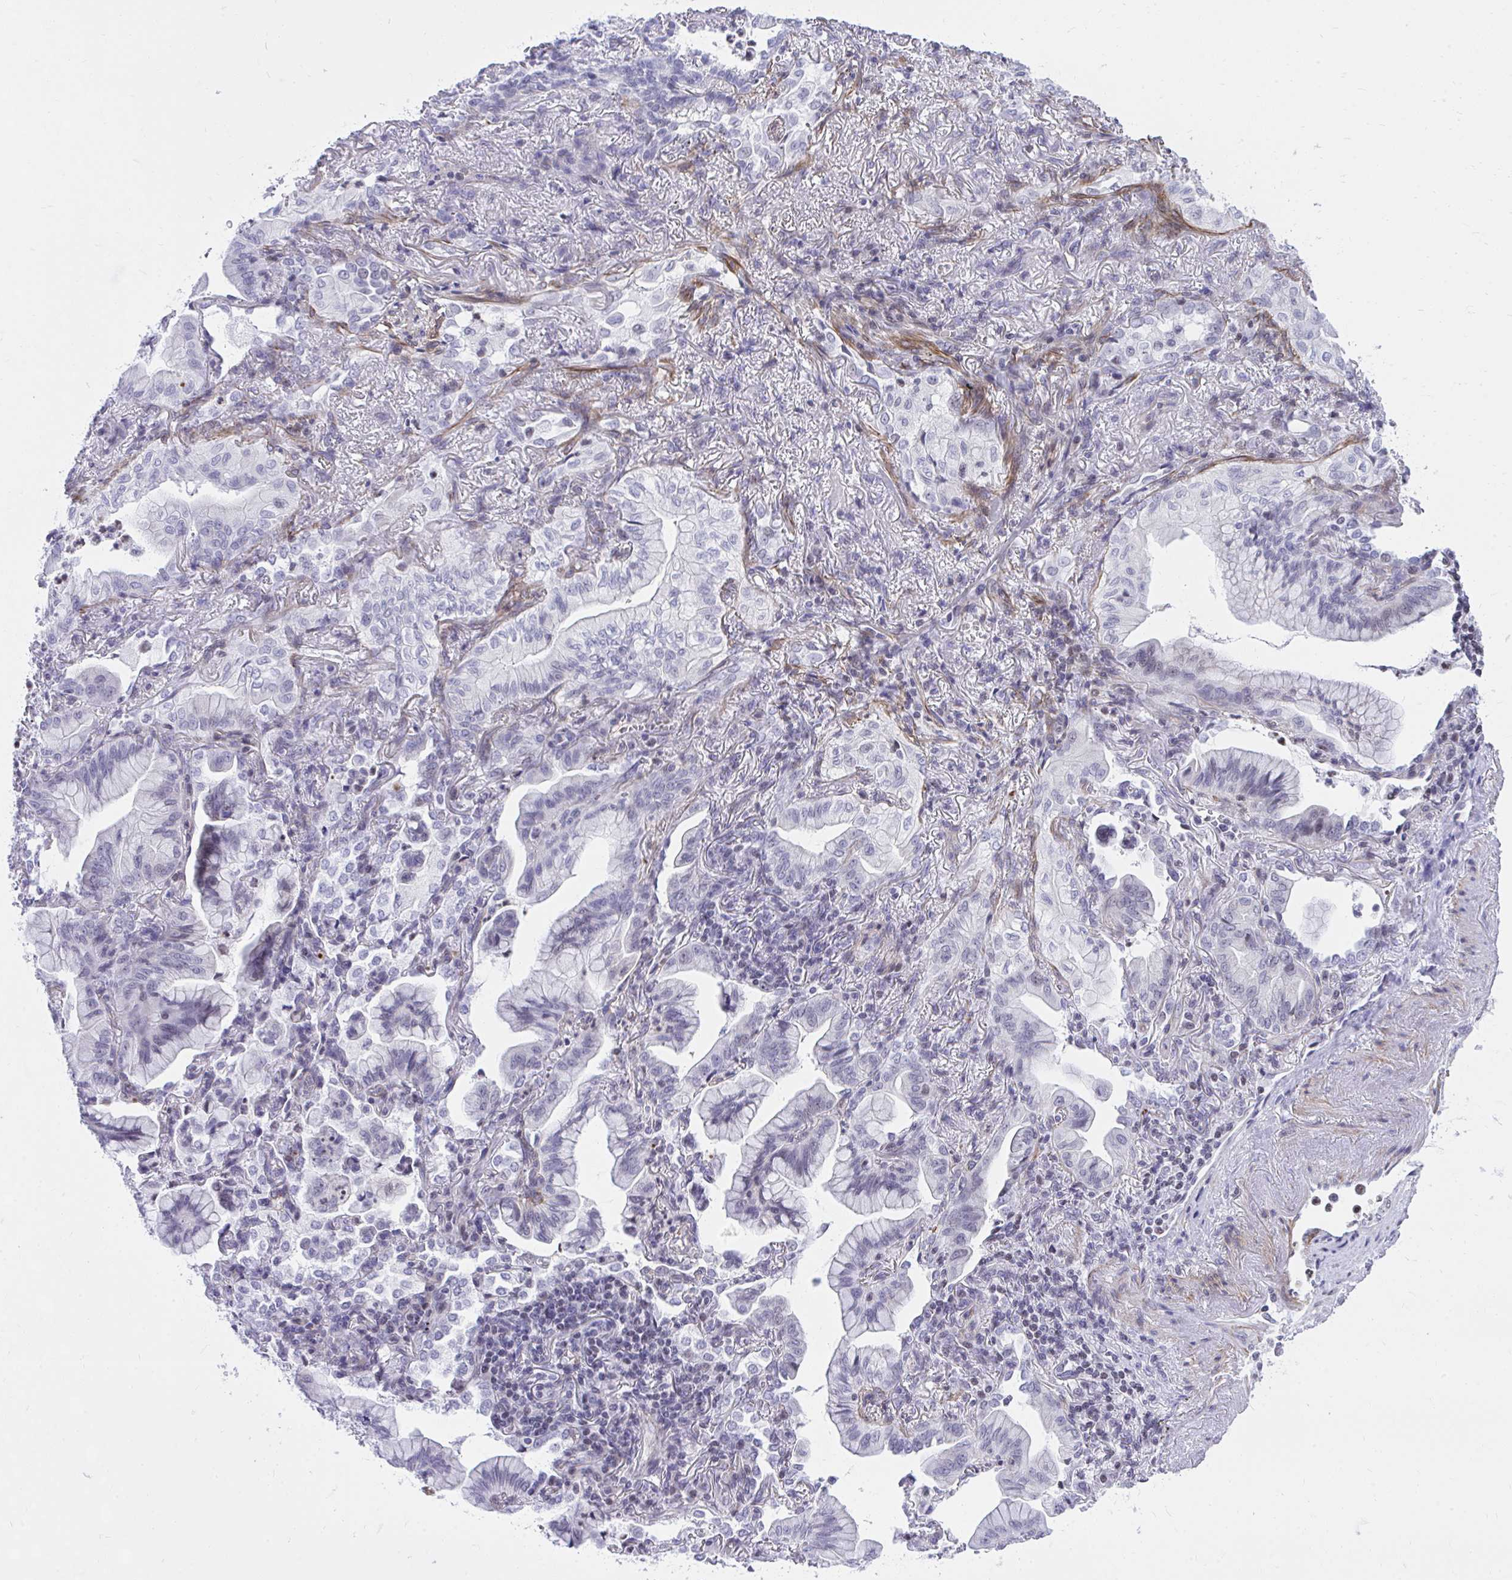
{"staining": {"intensity": "negative", "quantity": "none", "location": "none"}, "tissue": "lung cancer", "cell_type": "Tumor cells", "image_type": "cancer", "snomed": [{"axis": "morphology", "description": "Adenocarcinoma, NOS"}, {"axis": "topography", "description": "Lung"}], "caption": "The immunohistochemistry photomicrograph has no significant staining in tumor cells of lung adenocarcinoma tissue.", "gene": "KCNN4", "patient": {"sex": "male", "age": 77}}